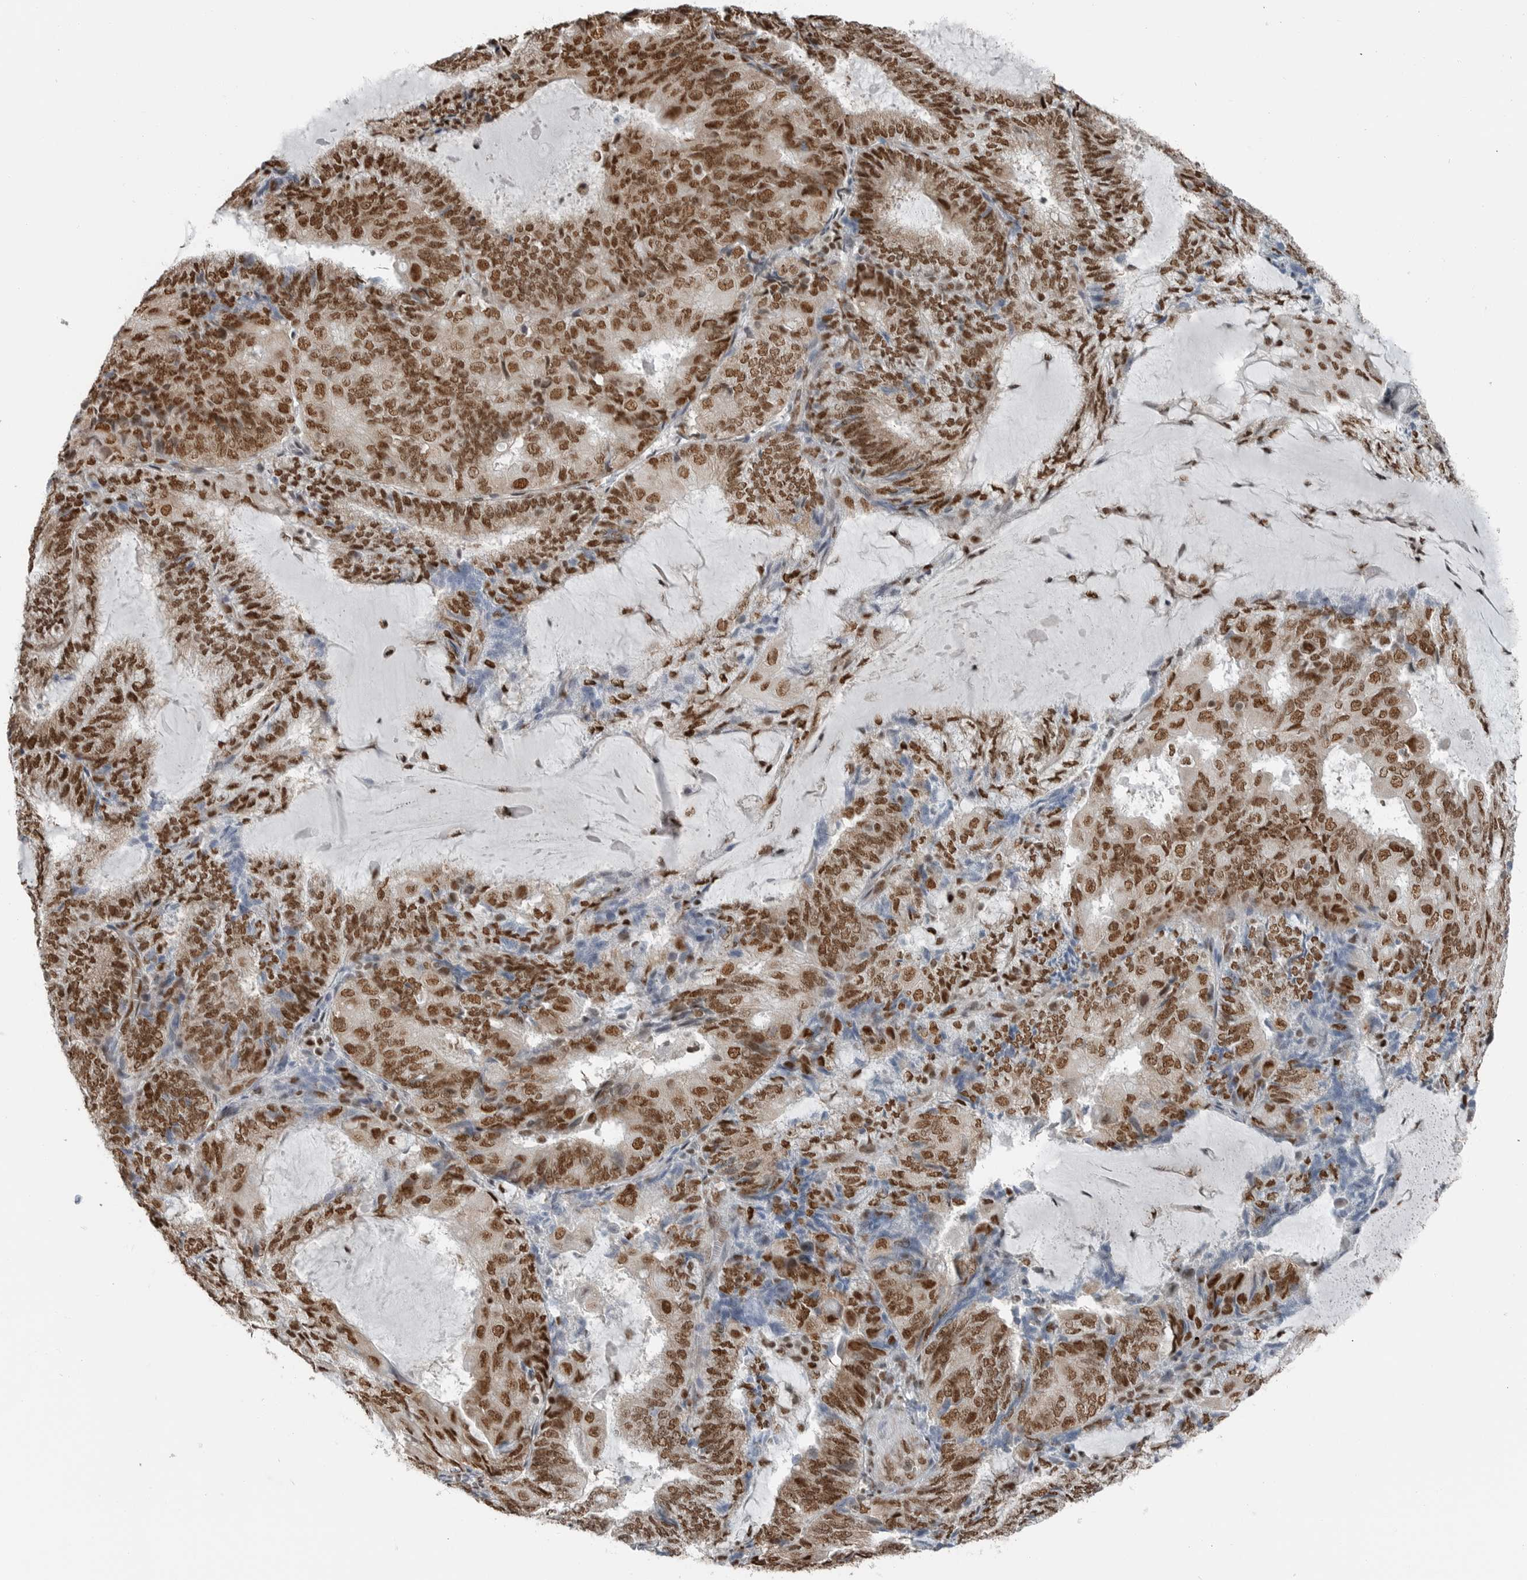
{"staining": {"intensity": "moderate", "quantity": ">75%", "location": "nuclear"}, "tissue": "endometrial cancer", "cell_type": "Tumor cells", "image_type": "cancer", "snomed": [{"axis": "morphology", "description": "Adenocarcinoma, NOS"}, {"axis": "topography", "description": "Endometrium"}], "caption": "There is medium levels of moderate nuclear staining in tumor cells of adenocarcinoma (endometrial), as demonstrated by immunohistochemical staining (brown color).", "gene": "BLZF1", "patient": {"sex": "female", "age": 81}}